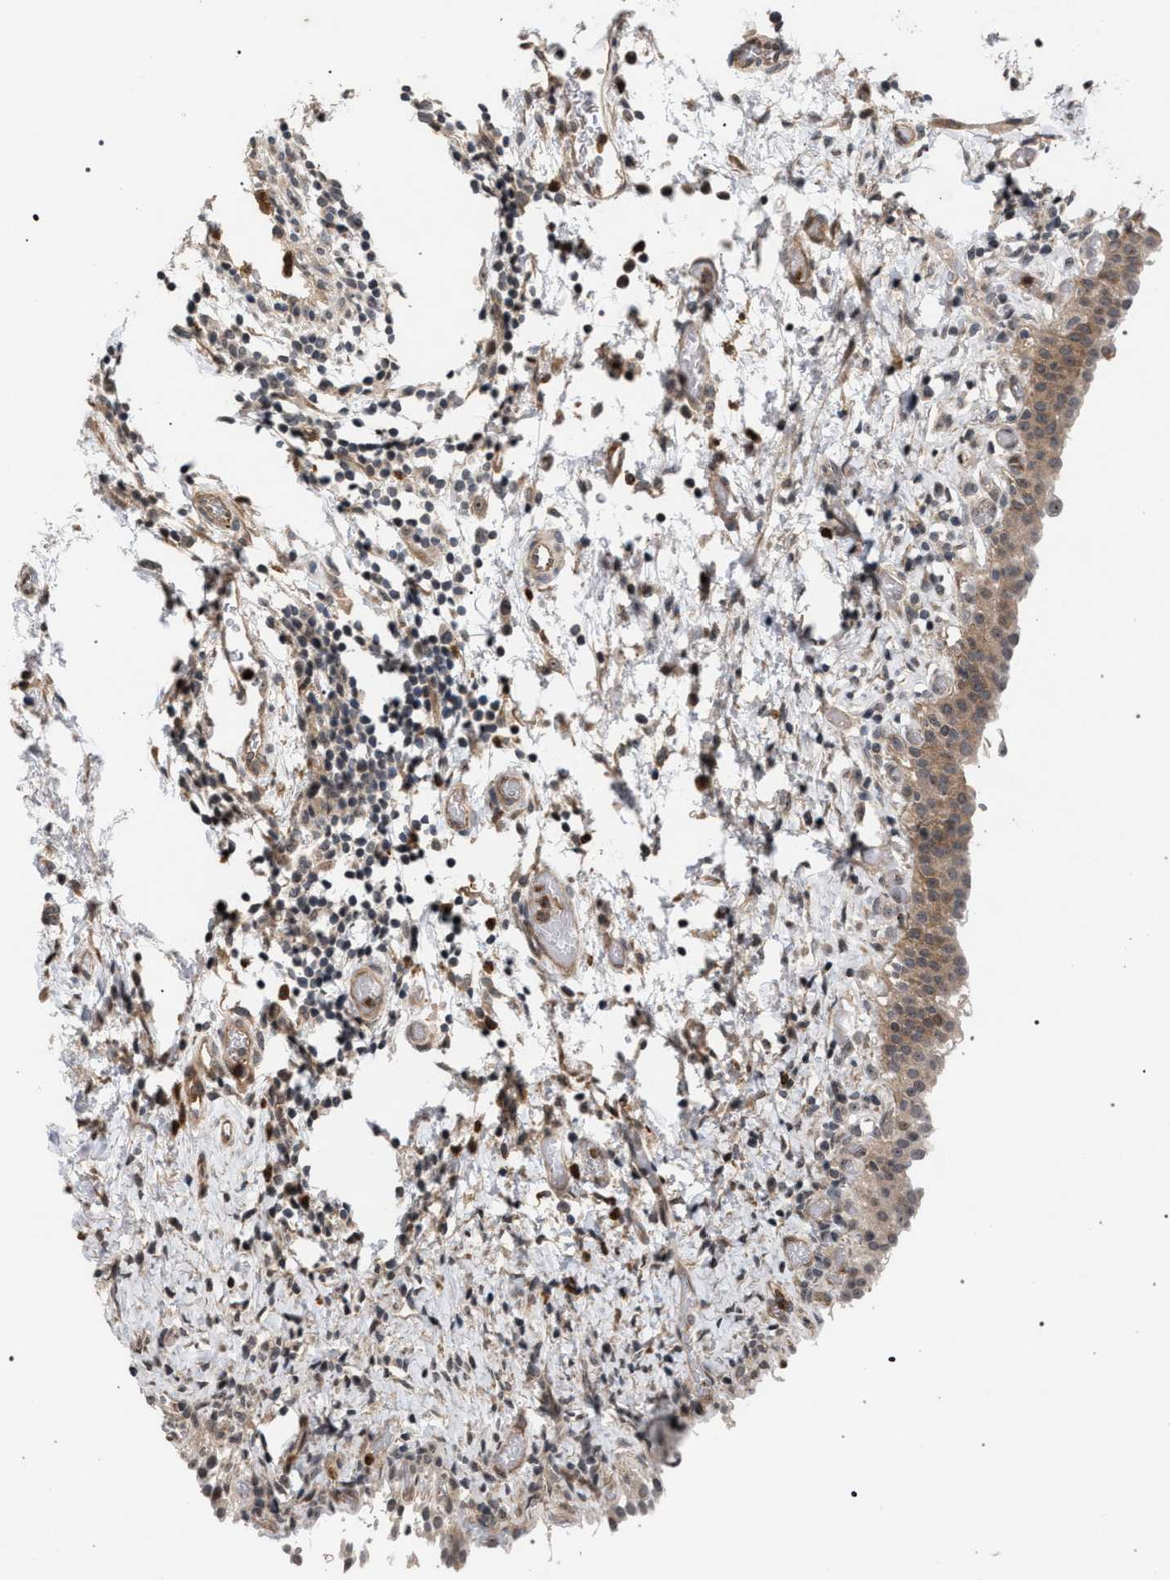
{"staining": {"intensity": "moderate", "quantity": ">75%", "location": "cytoplasmic/membranous"}, "tissue": "urinary bladder", "cell_type": "Urothelial cells", "image_type": "normal", "snomed": [{"axis": "morphology", "description": "Normal tissue, NOS"}, {"axis": "topography", "description": "Urinary bladder"}], "caption": "Protein staining exhibits moderate cytoplasmic/membranous staining in about >75% of urothelial cells in normal urinary bladder.", "gene": "IRAK4", "patient": {"sex": "male", "age": 51}}